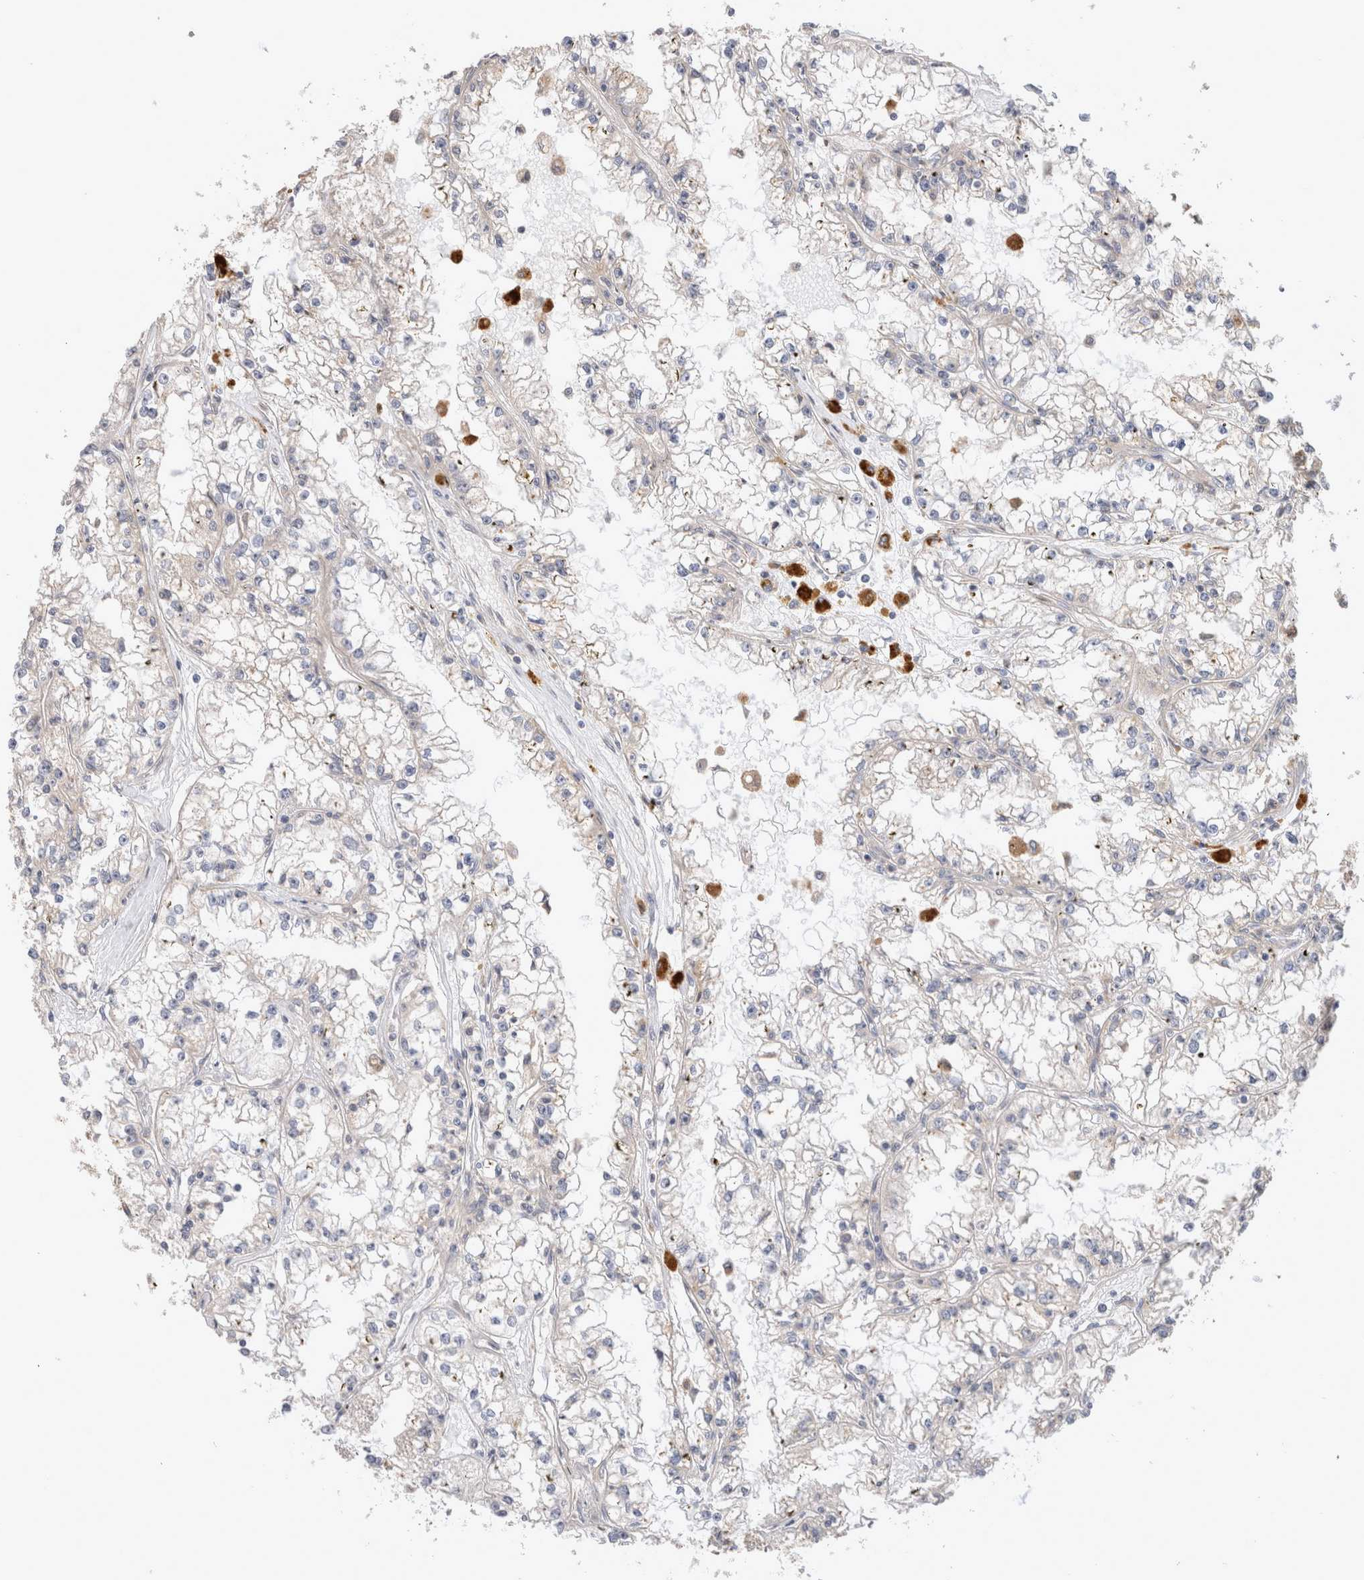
{"staining": {"intensity": "negative", "quantity": "none", "location": "none"}, "tissue": "renal cancer", "cell_type": "Tumor cells", "image_type": "cancer", "snomed": [{"axis": "morphology", "description": "Adenocarcinoma, NOS"}, {"axis": "topography", "description": "Kidney"}], "caption": "Tumor cells are negative for protein expression in human renal cancer (adenocarcinoma).", "gene": "VPS28", "patient": {"sex": "male", "age": 56}}